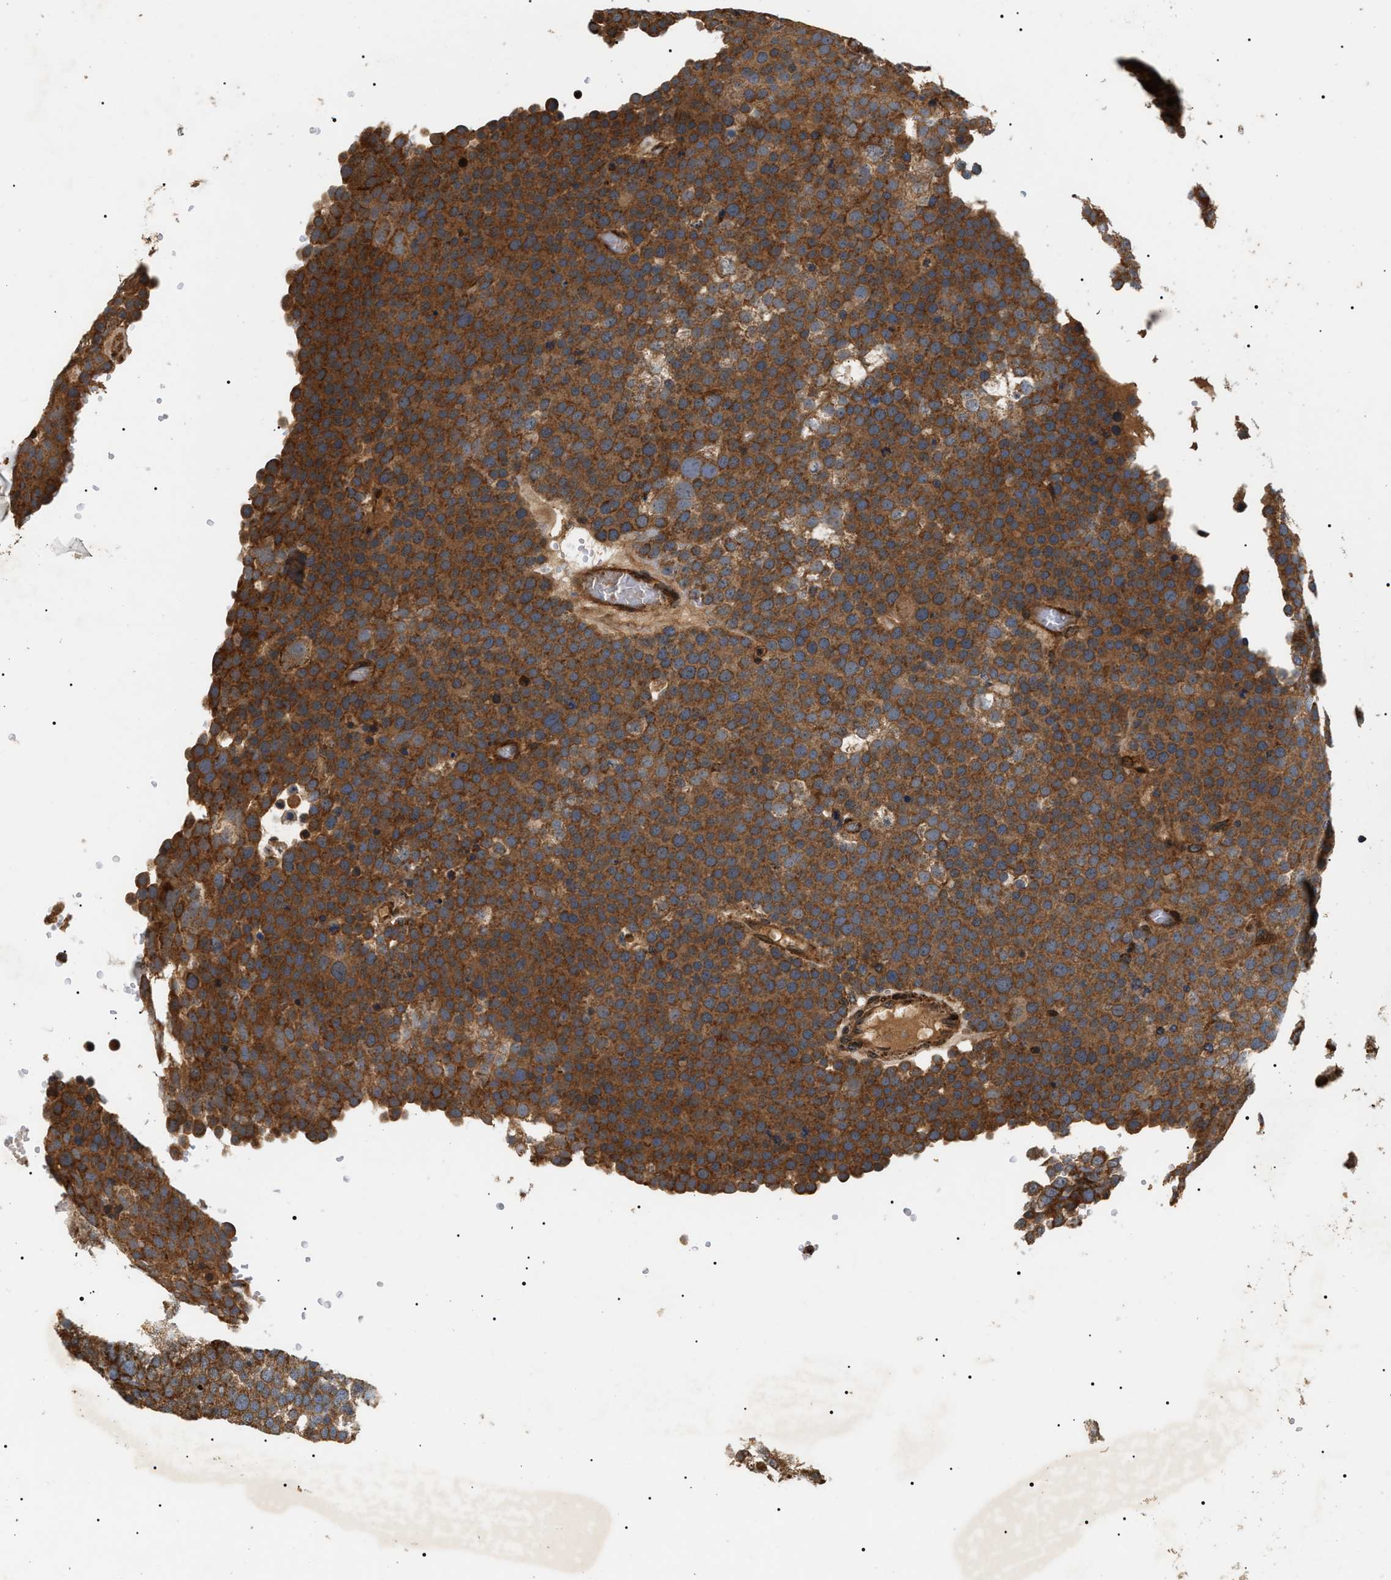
{"staining": {"intensity": "strong", "quantity": ">75%", "location": "cytoplasmic/membranous"}, "tissue": "testis cancer", "cell_type": "Tumor cells", "image_type": "cancer", "snomed": [{"axis": "morphology", "description": "Seminoma, NOS"}, {"axis": "topography", "description": "Testis"}], "caption": "Strong cytoplasmic/membranous expression is present in about >75% of tumor cells in testis cancer.", "gene": "ZBTB26", "patient": {"sex": "male", "age": 71}}